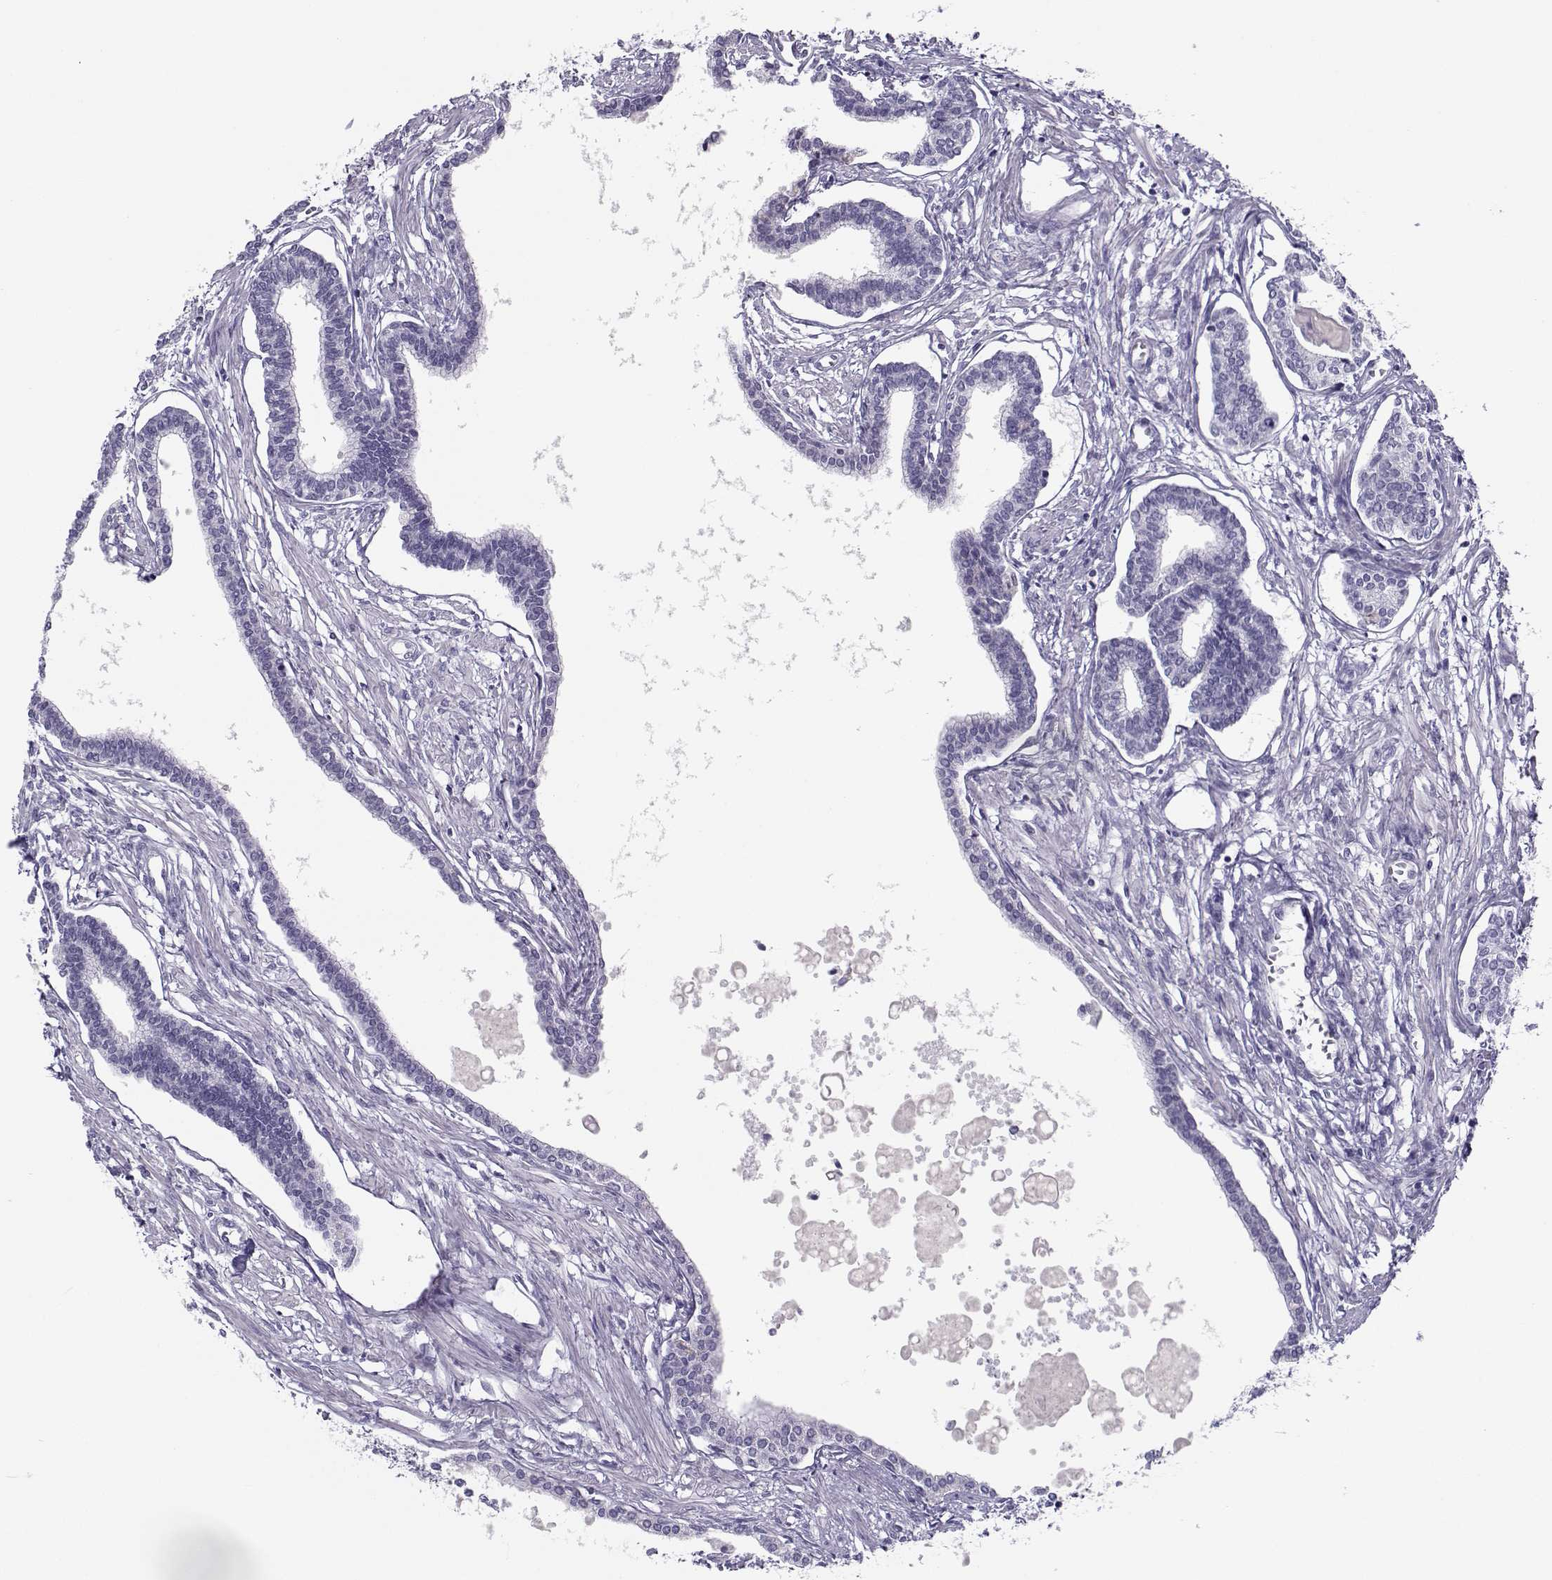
{"staining": {"intensity": "negative", "quantity": "none", "location": "none"}, "tissue": "prostate", "cell_type": "Glandular cells", "image_type": "normal", "snomed": [{"axis": "morphology", "description": "Normal tissue, NOS"}, {"axis": "topography", "description": "Prostate"}], "caption": "Immunohistochemistry image of benign prostate: human prostate stained with DAB exhibits no significant protein expression in glandular cells.", "gene": "CFAP77", "patient": {"sex": "male", "age": 60}}